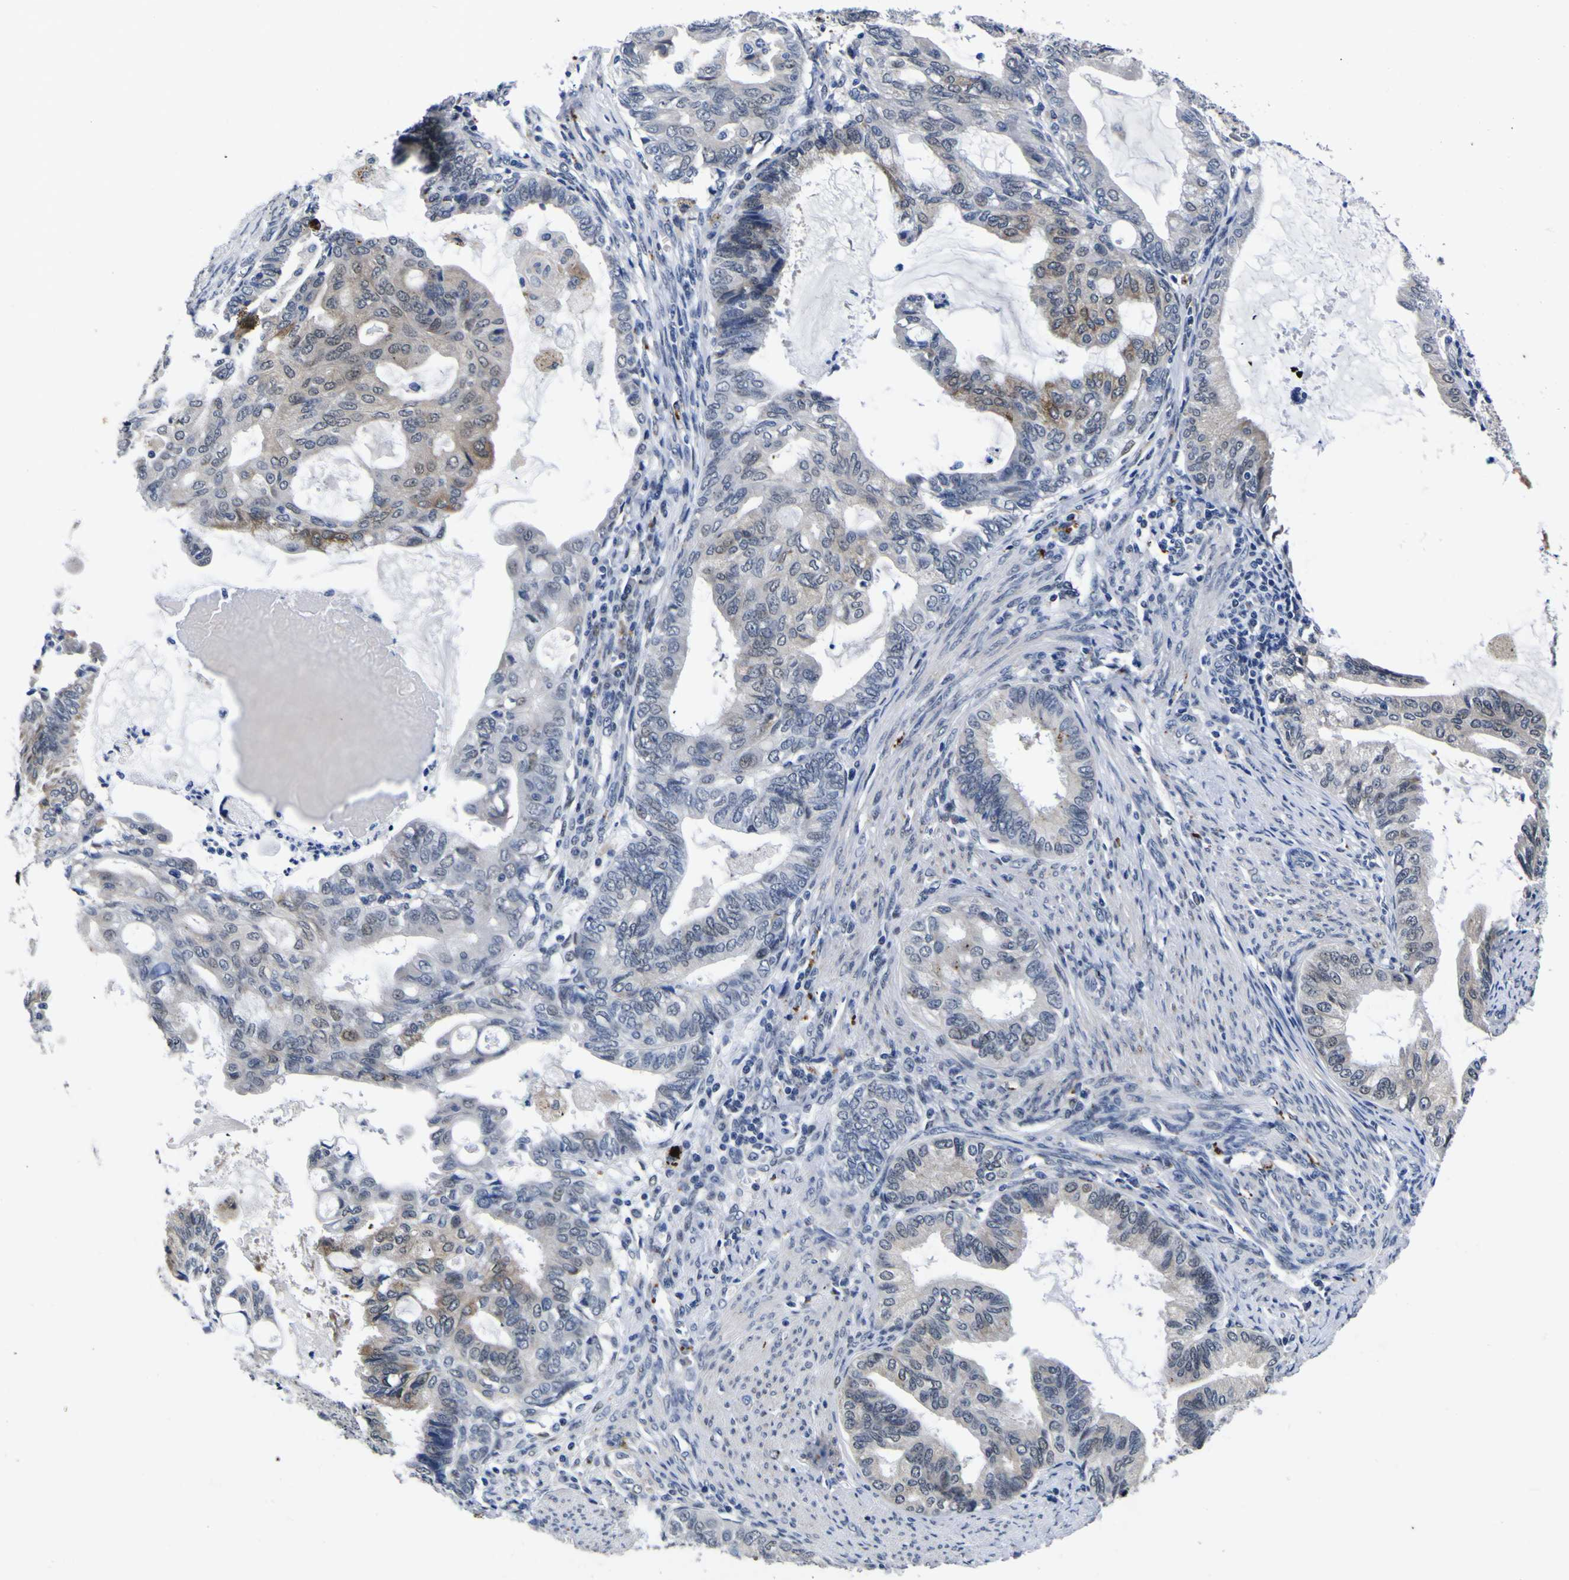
{"staining": {"intensity": "negative", "quantity": "none", "location": "none"}, "tissue": "endometrial cancer", "cell_type": "Tumor cells", "image_type": "cancer", "snomed": [{"axis": "morphology", "description": "Adenocarcinoma, NOS"}, {"axis": "topography", "description": "Endometrium"}], "caption": "This photomicrograph is of endometrial cancer (adenocarcinoma) stained with IHC to label a protein in brown with the nuclei are counter-stained blue. There is no positivity in tumor cells. (DAB immunohistochemistry visualized using brightfield microscopy, high magnification).", "gene": "IGFLR1", "patient": {"sex": "female", "age": 86}}